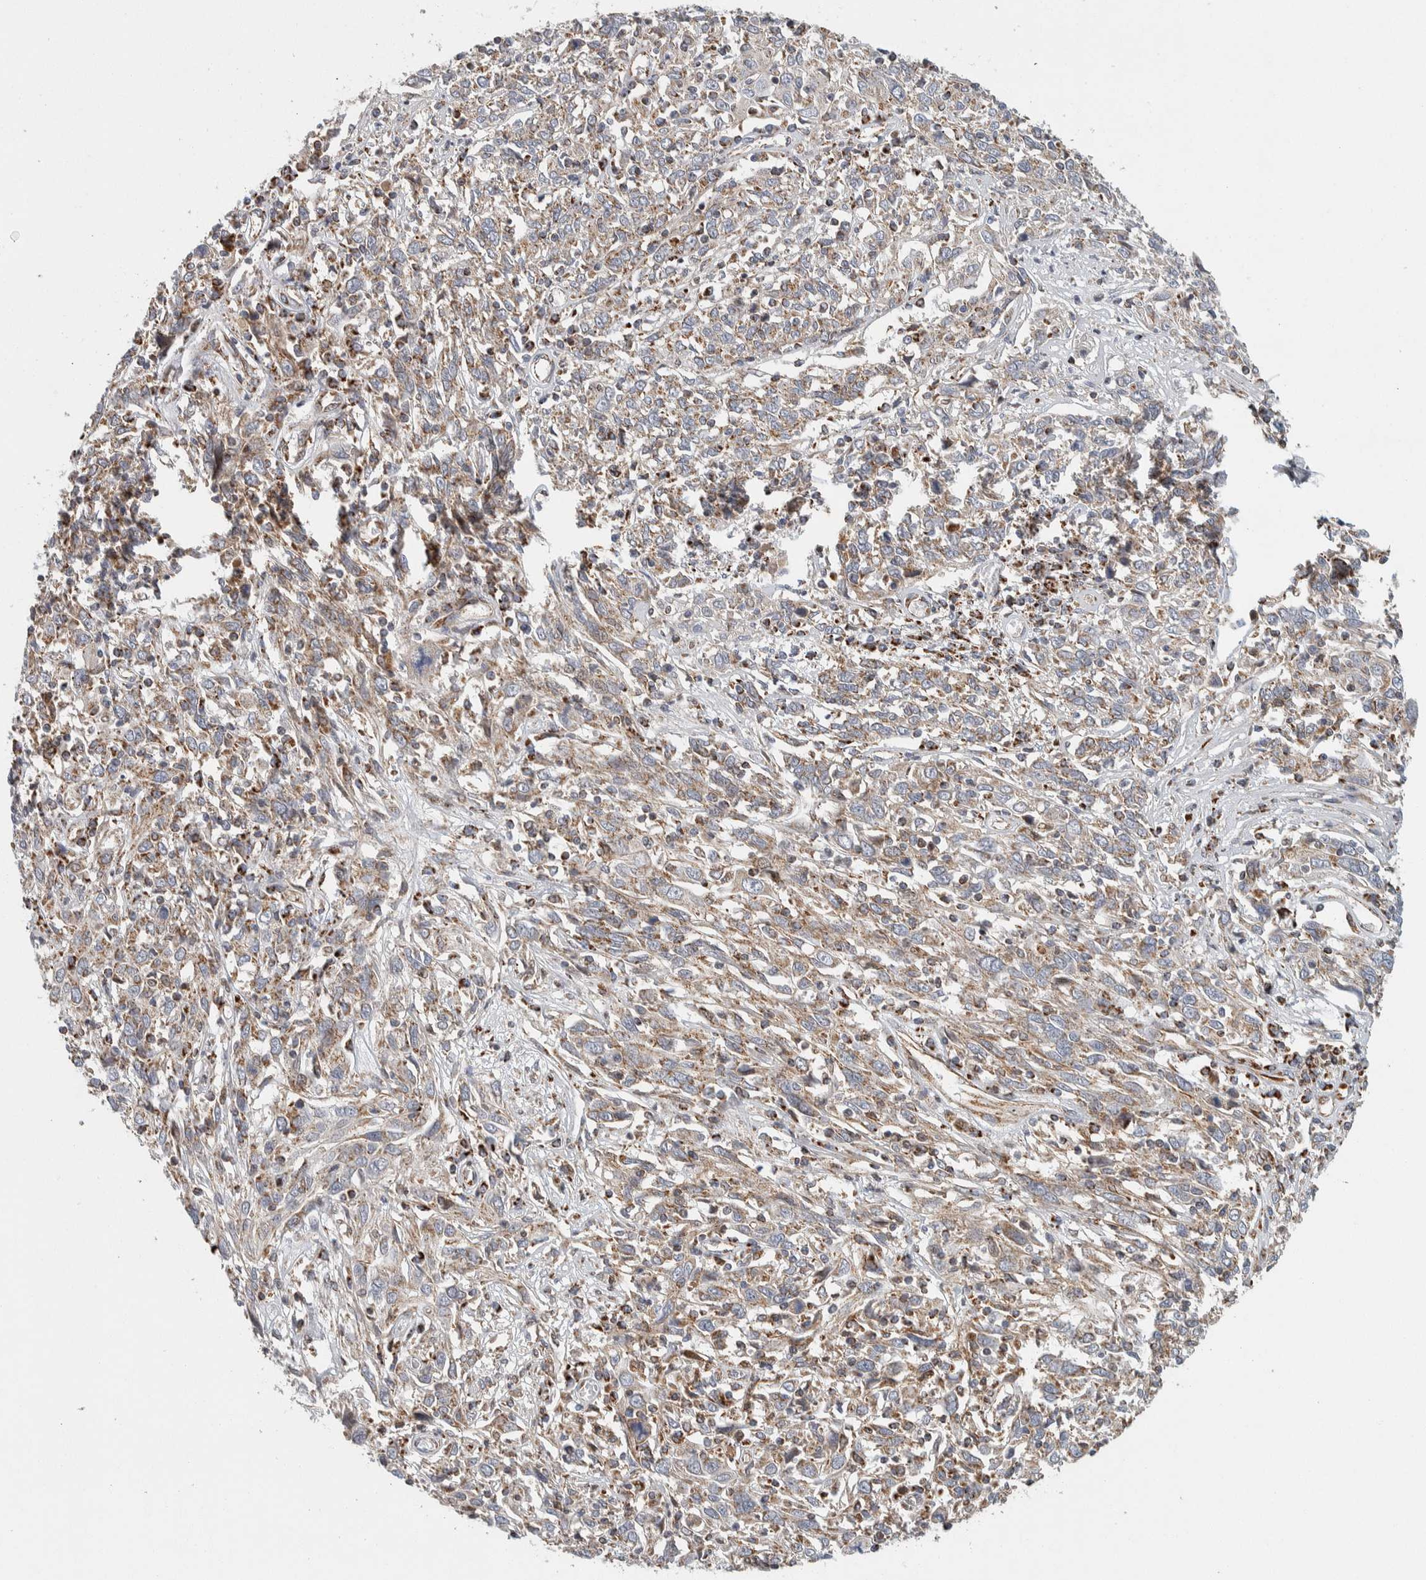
{"staining": {"intensity": "weak", "quantity": ">75%", "location": "cytoplasmic/membranous"}, "tissue": "cervical cancer", "cell_type": "Tumor cells", "image_type": "cancer", "snomed": [{"axis": "morphology", "description": "Squamous cell carcinoma, NOS"}, {"axis": "topography", "description": "Cervix"}], "caption": "A brown stain highlights weak cytoplasmic/membranous staining of a protein in cervical cancer (squamous cell carcinoma) tumor cells. (DAB (3,3'-diaminobenzidine) IHC, brown staining for protein, blue staining for nuclei).", "gene": "AFP", "patient": {"sex": "female", "age": 46}}